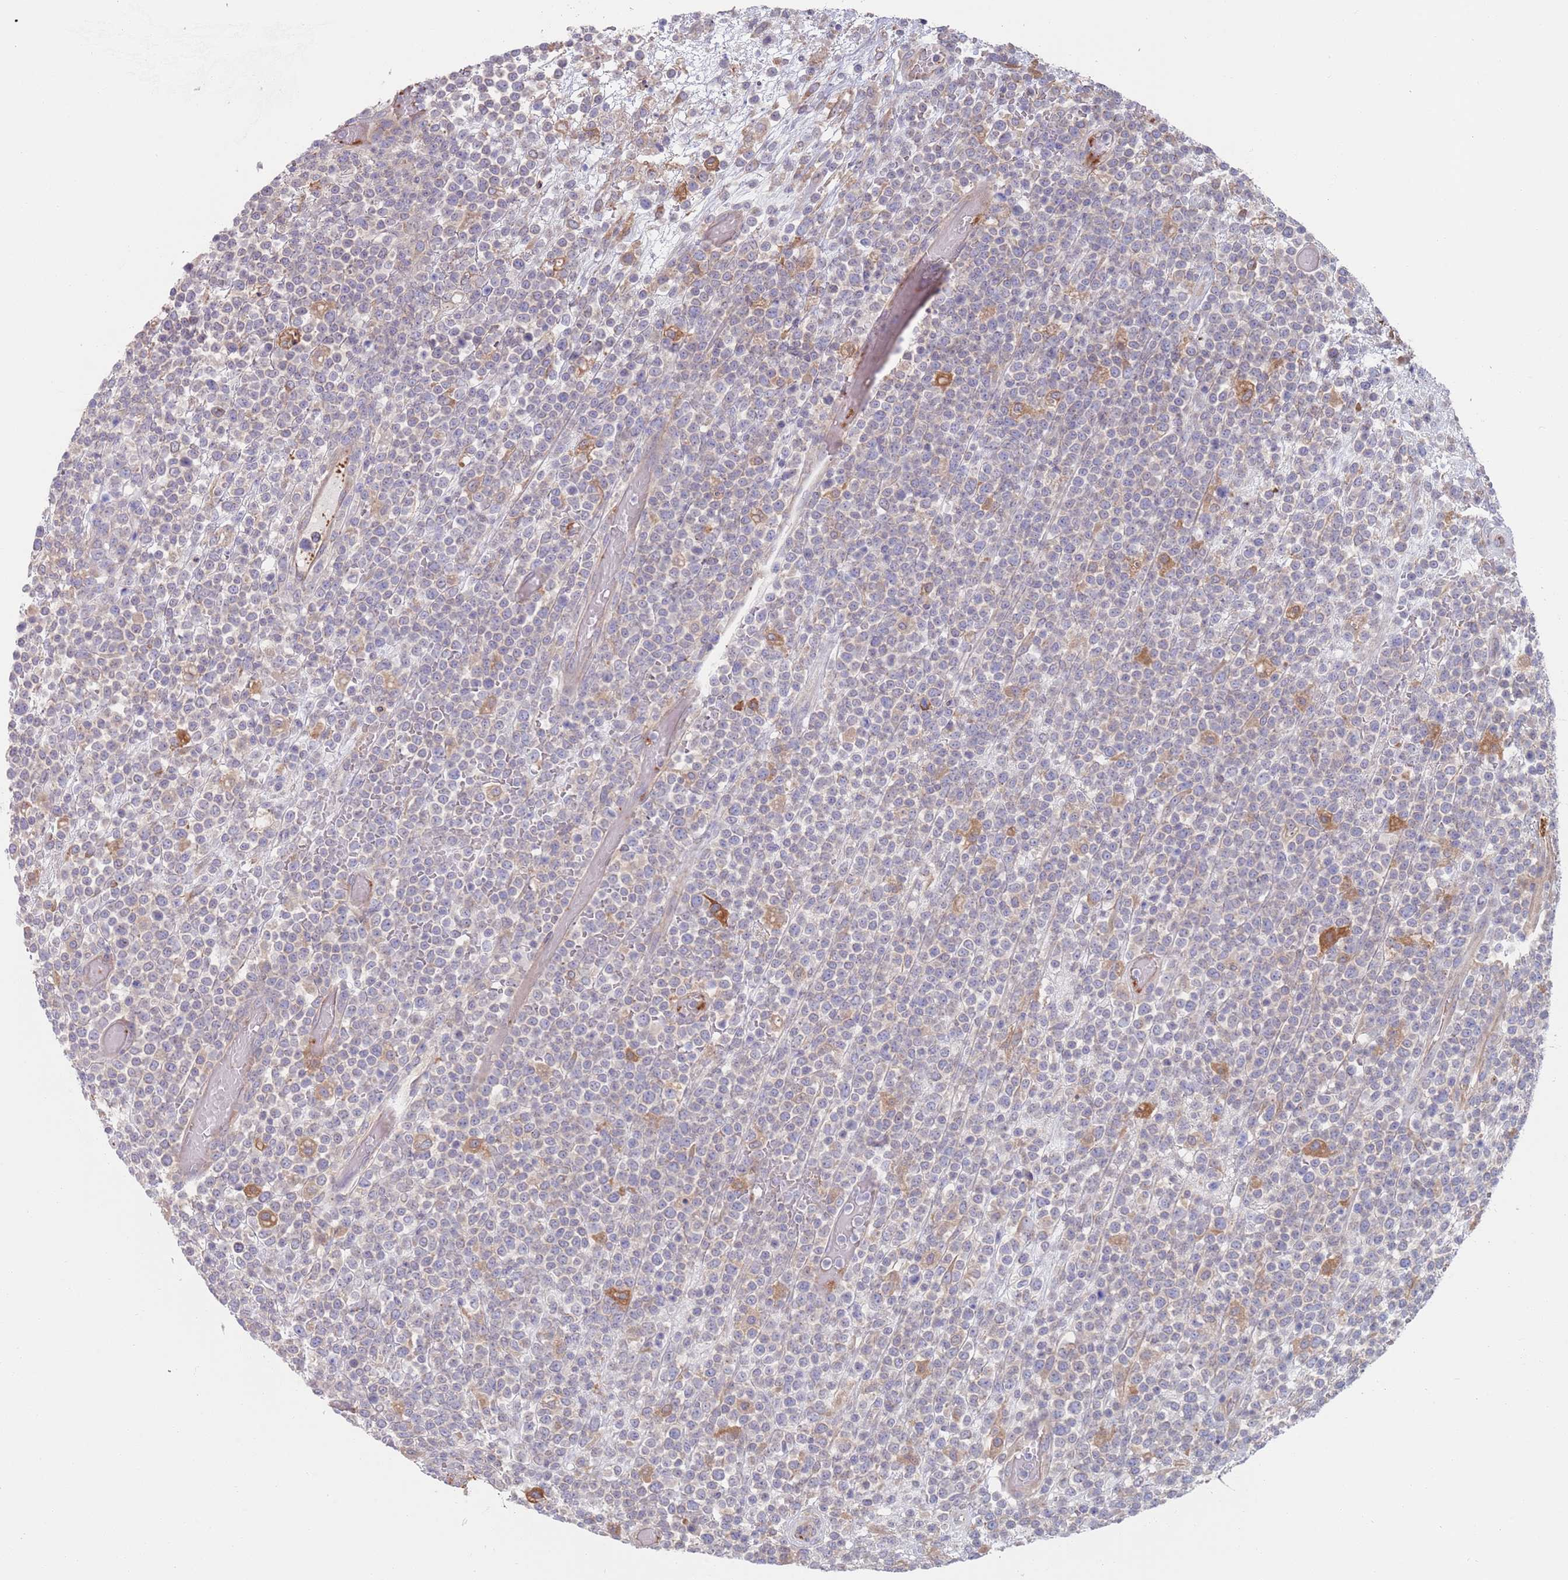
{"staining": {"intensity": "negative", "quantity": "none", "location": "none"}, "tissue": "lymphoma", "cell_type": "Tumor cells", "image_type": "cancer", "snomed": [{"axis": "morphology", "description": "Malignant lymphoma, non-Hodgkin's type, High grade"}, {"axis": "topography", "description": "Colon"}], "caption": "Histopathology image shows no protein positivity in tumor cells of lymphoma tissue.", "gene": "APPL2", "patient": {"sex": "female", "age": 53}}